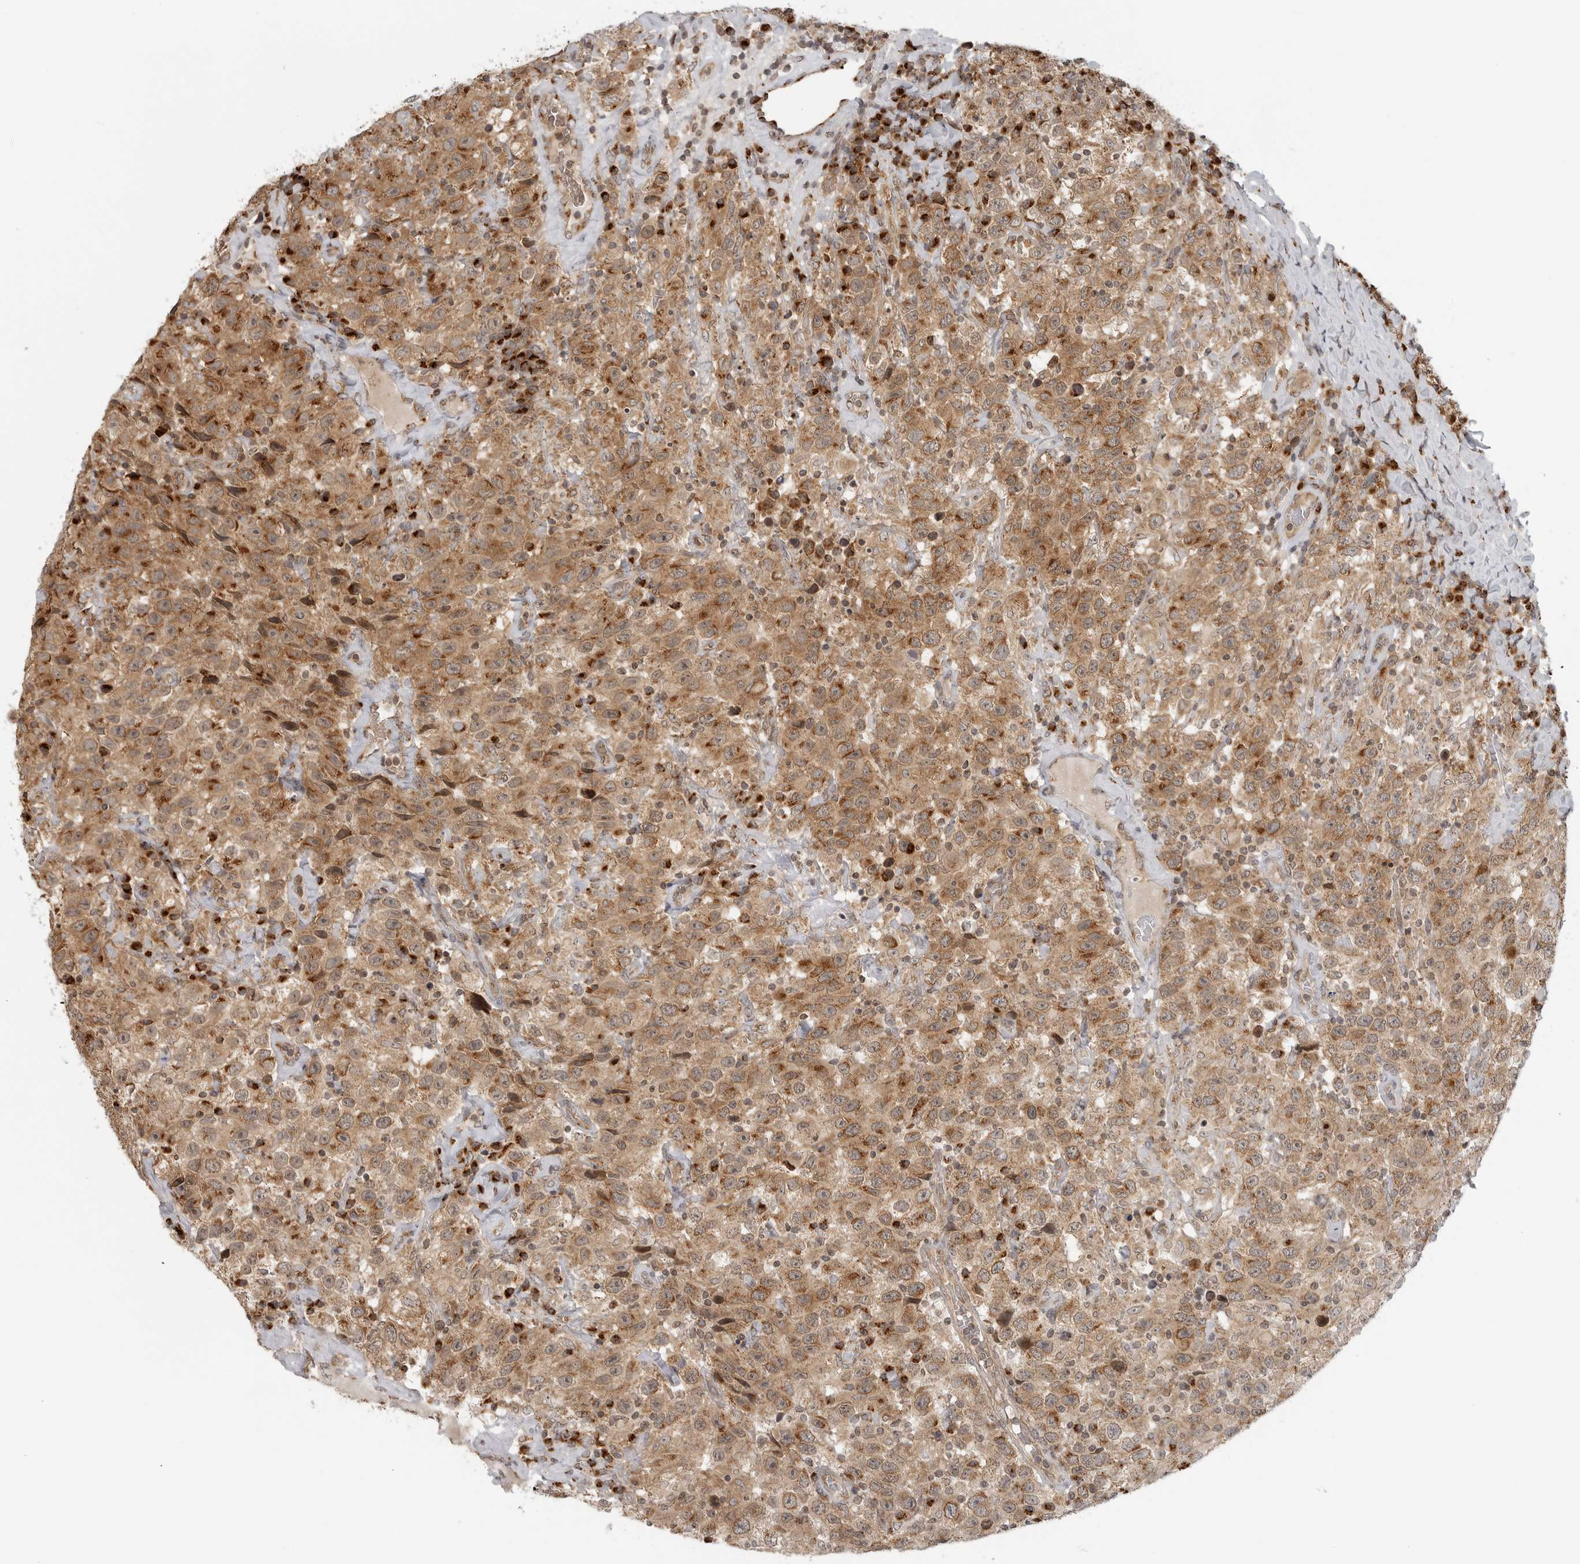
{"staining": {"intensity": "moderate", "quantity": ">75%", "location": "cytoplasmic/membranous"}, "tissue": "testis cancer", "cell_type": "Tumor cells", "image_type": "cancer", "snomed": [{"axis": "morphology", "description": "Seminoma, NOS"}, {"axis": "topography", "description": "Testis"}], "caption": "A brown stain labels moderate cytoplasmic/membranous expression of a protein in testis cancer tumor cells. The protein is shown in brown color, while the nuclei are stained blue.", "gene": "COPA", "patient": {"sex": "male", "age": 41}}